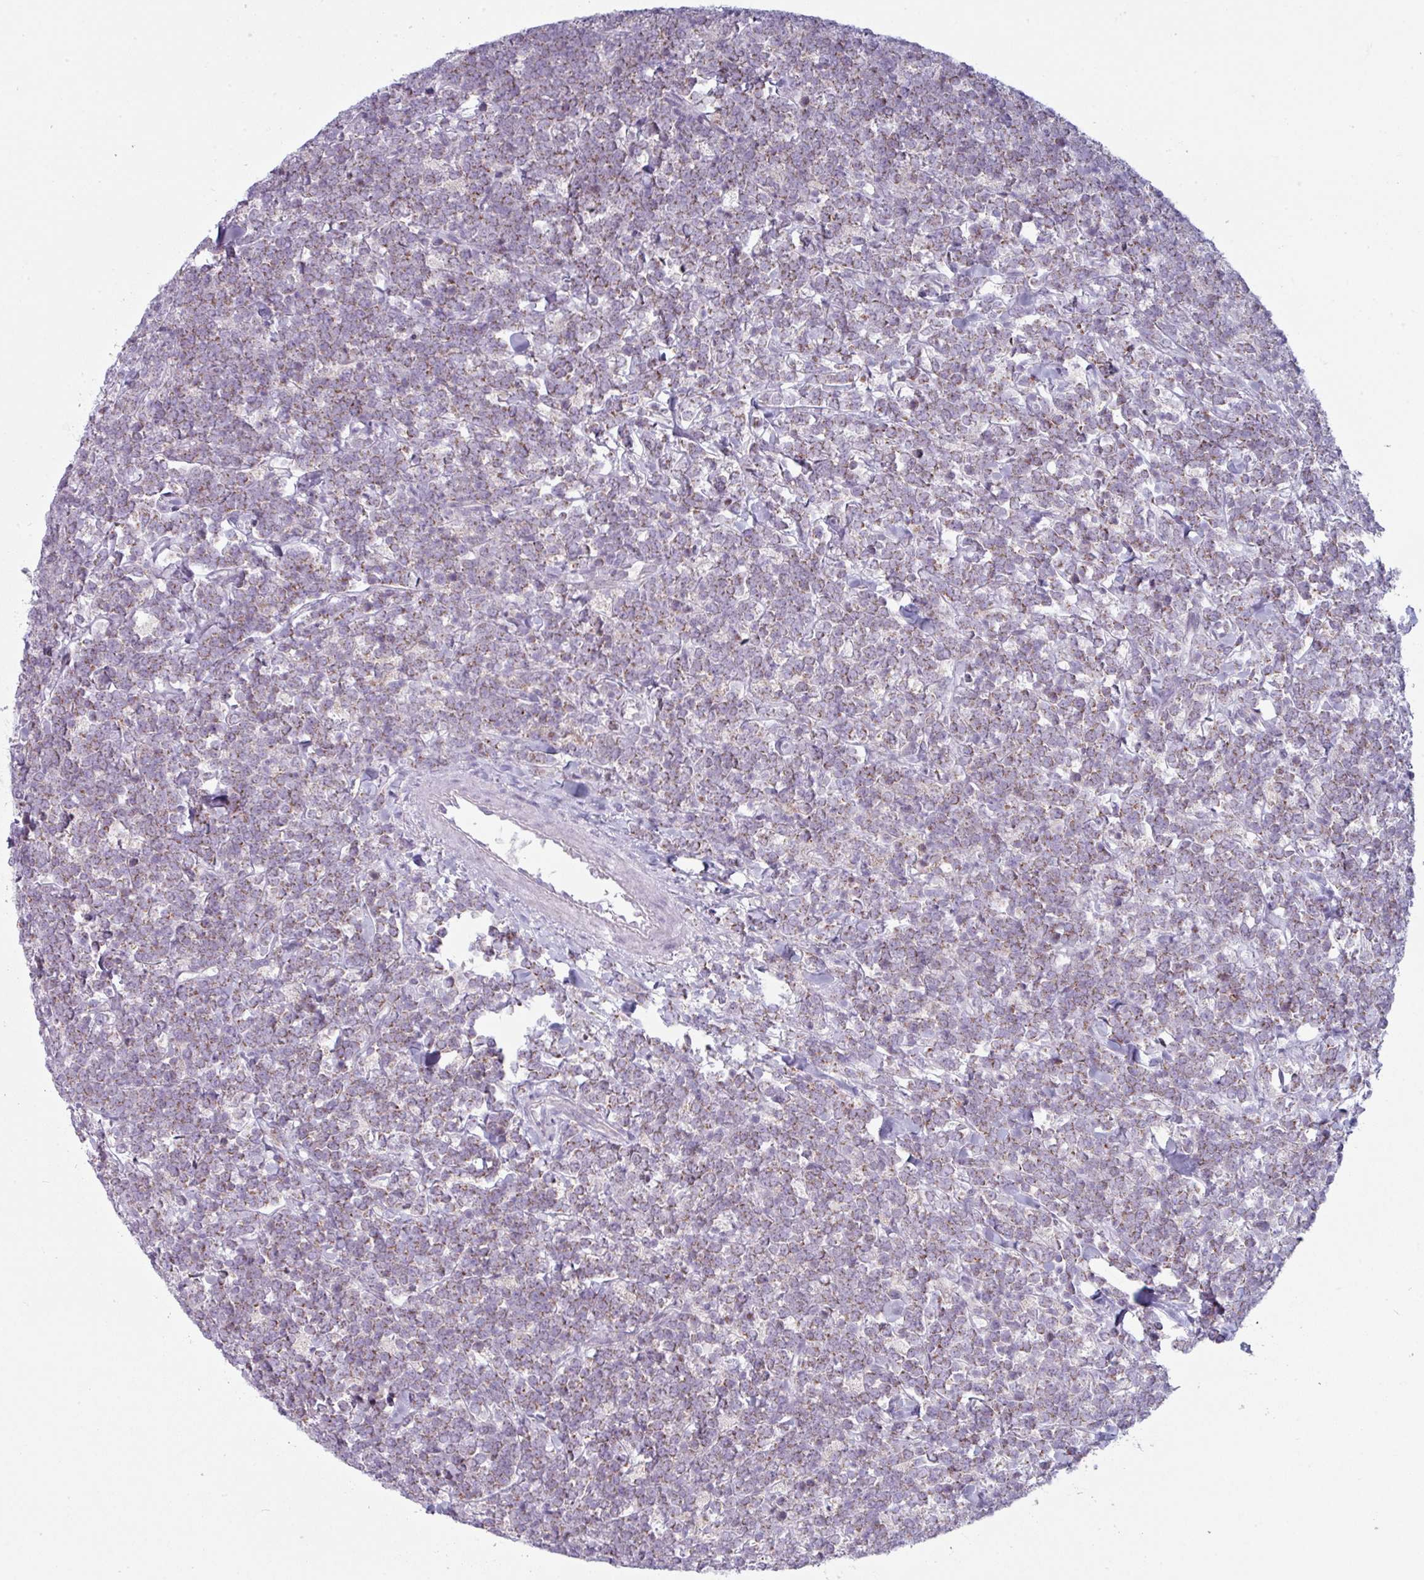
{"staining": {"intensity": "moderate", "quantity": "25%-75%", "location": "cytoplasmic/membranous"}, "tissue": "lymphoma", "cell_type": "Tumor cells", "image_type": "cancer", "snomed": [{"axis": "morphology", "description": "Malignant lymphoma, non-Hodgkin's type, High grade"}, {"axis": "topography", "description": "Small intestine"}, {"axis": "topography", "description": "Colon"}], "caption": "Malignant lymphoma, non-Hodgkin's type (high-grade) stained with immunohistochemistry shows moderate cytoplasmic/membranous positivity in about 25%-75% of tumor cells.", "gene": "ZNF615", "patient": {"sex": "male", "age": 8}}